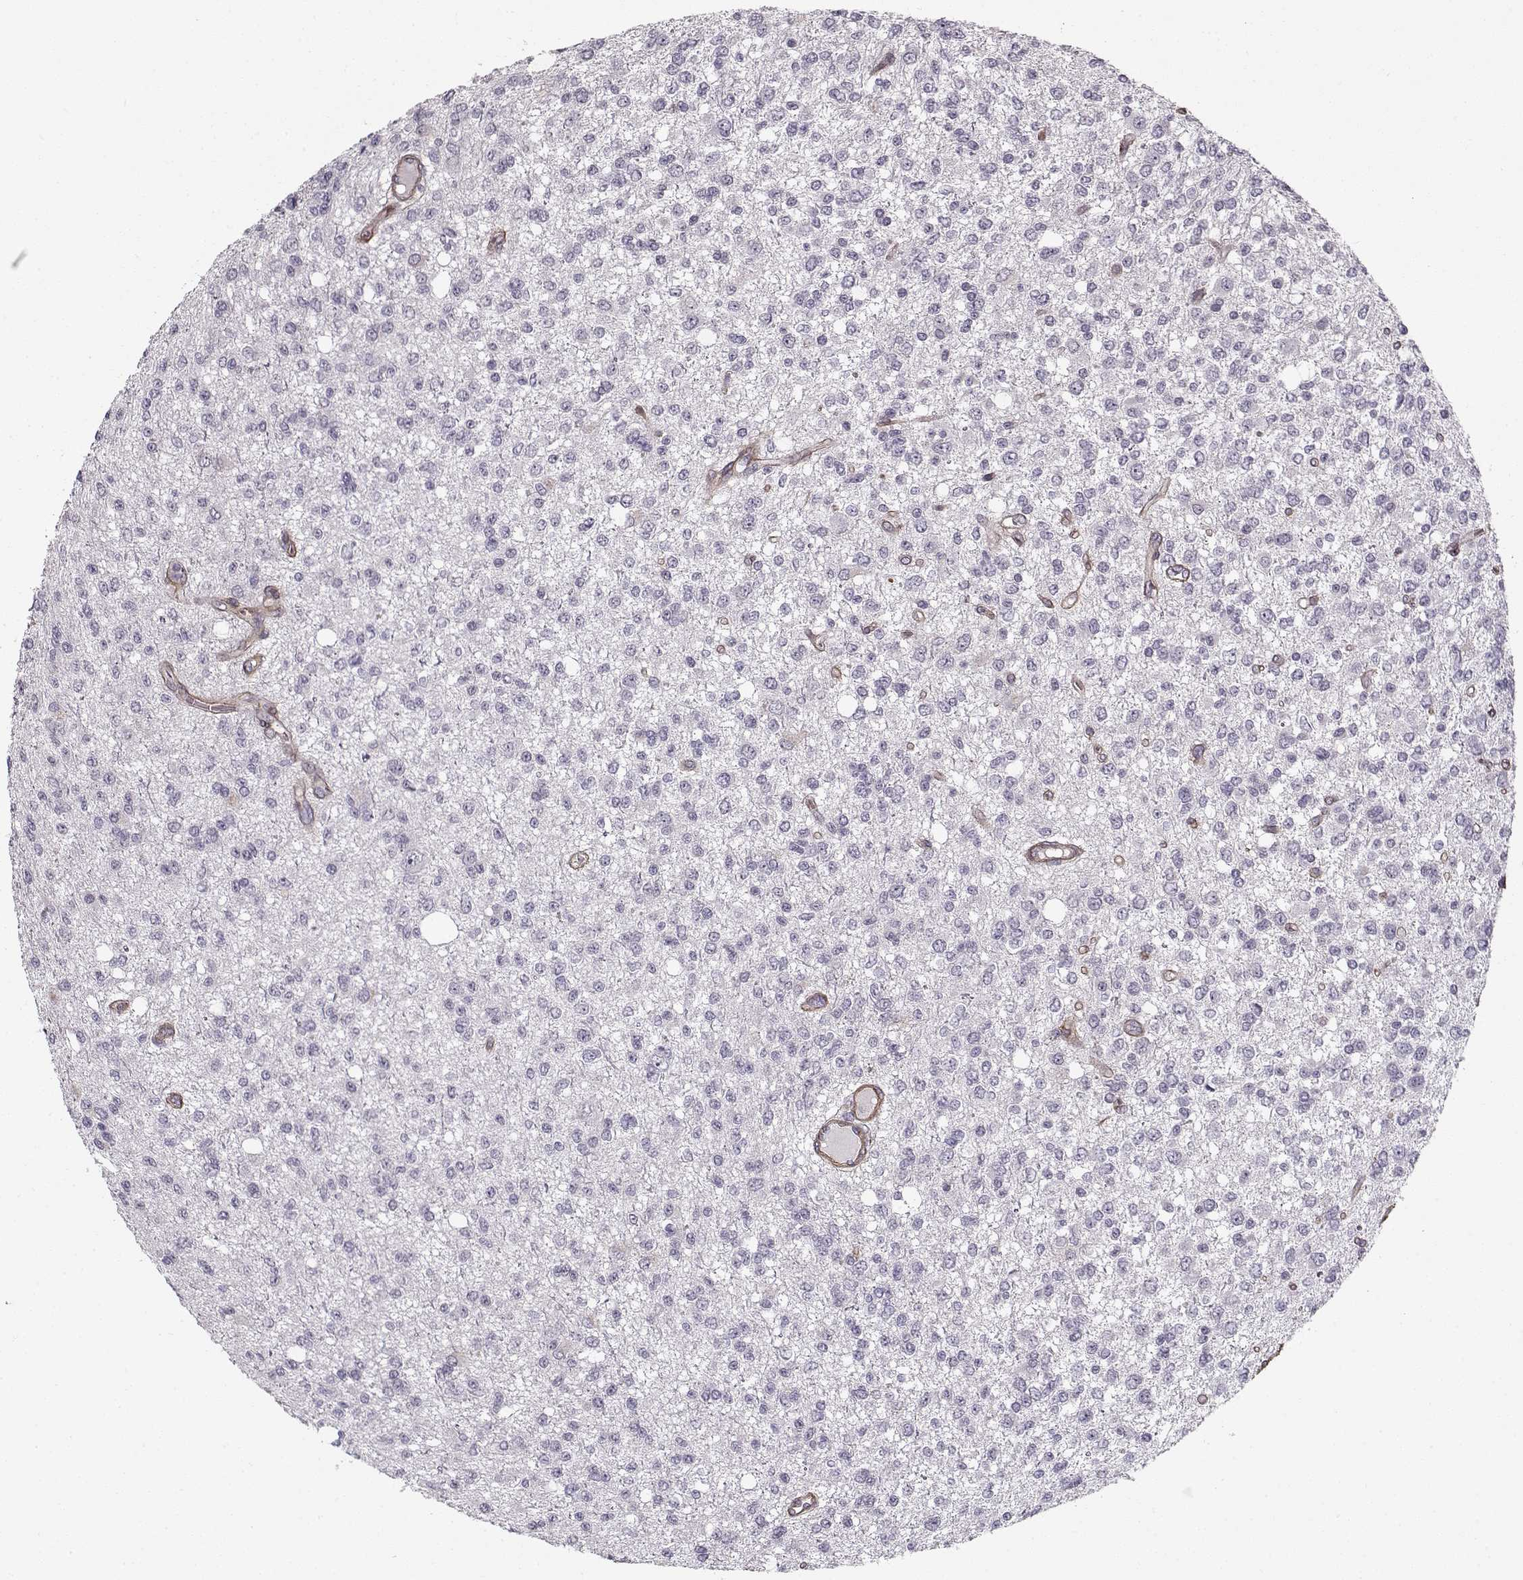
{"staining": {"intensity": "negative", "quantity": "none", "location": "none"}, "tissue": "glioma", "cell_type": "Tumor cells", "image_type": "cancer", "snomed": [{"axis": "morphology", "description": "Glioma, malignant, Low grade"}, {"axis": "topography", "description": "Brain"}], "caption": "Tumor cells are negative for brown protein staining in malignant glioma (low-grade). Brightfield microscopy of immunohistochemistry (IHC) stained with DAB (3,3'-diaminobenzidine) (brown) and hematoxylin (blue), captured at high magnification.", "gene": "LAMB2", "patient": {"sex": "male", "age": 67}}